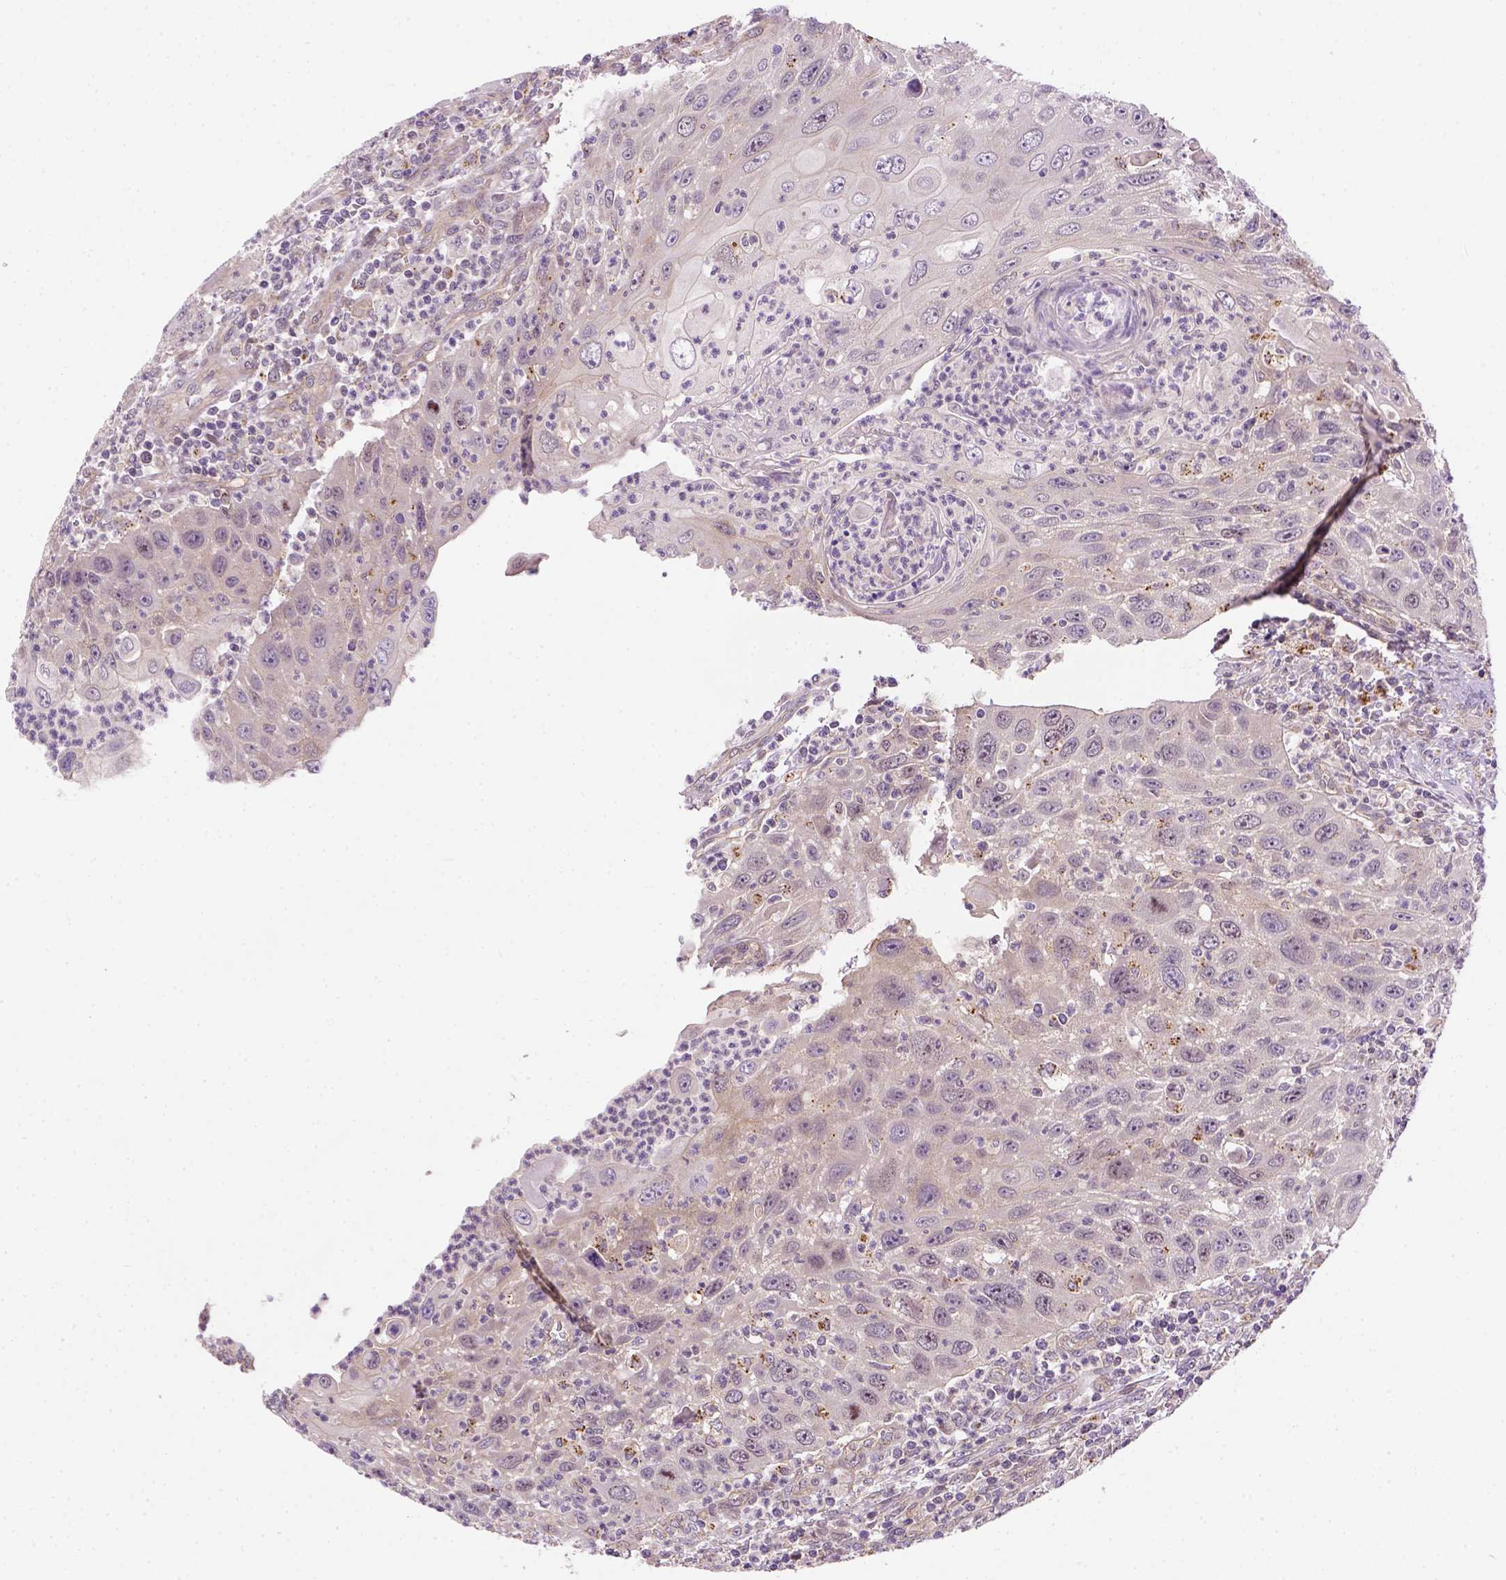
{"staining": {"intensity": "weak", "quantity": "25%-75%", "location": "cytoplasmic/membranous"}, "tissue": "head and neck cancer", "cell_type": "Tumor cells", "image_type": "cancer", "snomed": [{"axis": "morphology", "description": "Squamous cell carcinoma, NOS"}, {"axis": "topography", "description": "Head-Neck"}], "caption": "Head and neck squamous cell carcinoma was stained to show a protein in brown. There is low levels of weak cytoplasmic/membranous positivity in approximately 25%-75% of tumor cells.", "gene": "KAZN", "patient": {"sex": "male", "age": 69}}